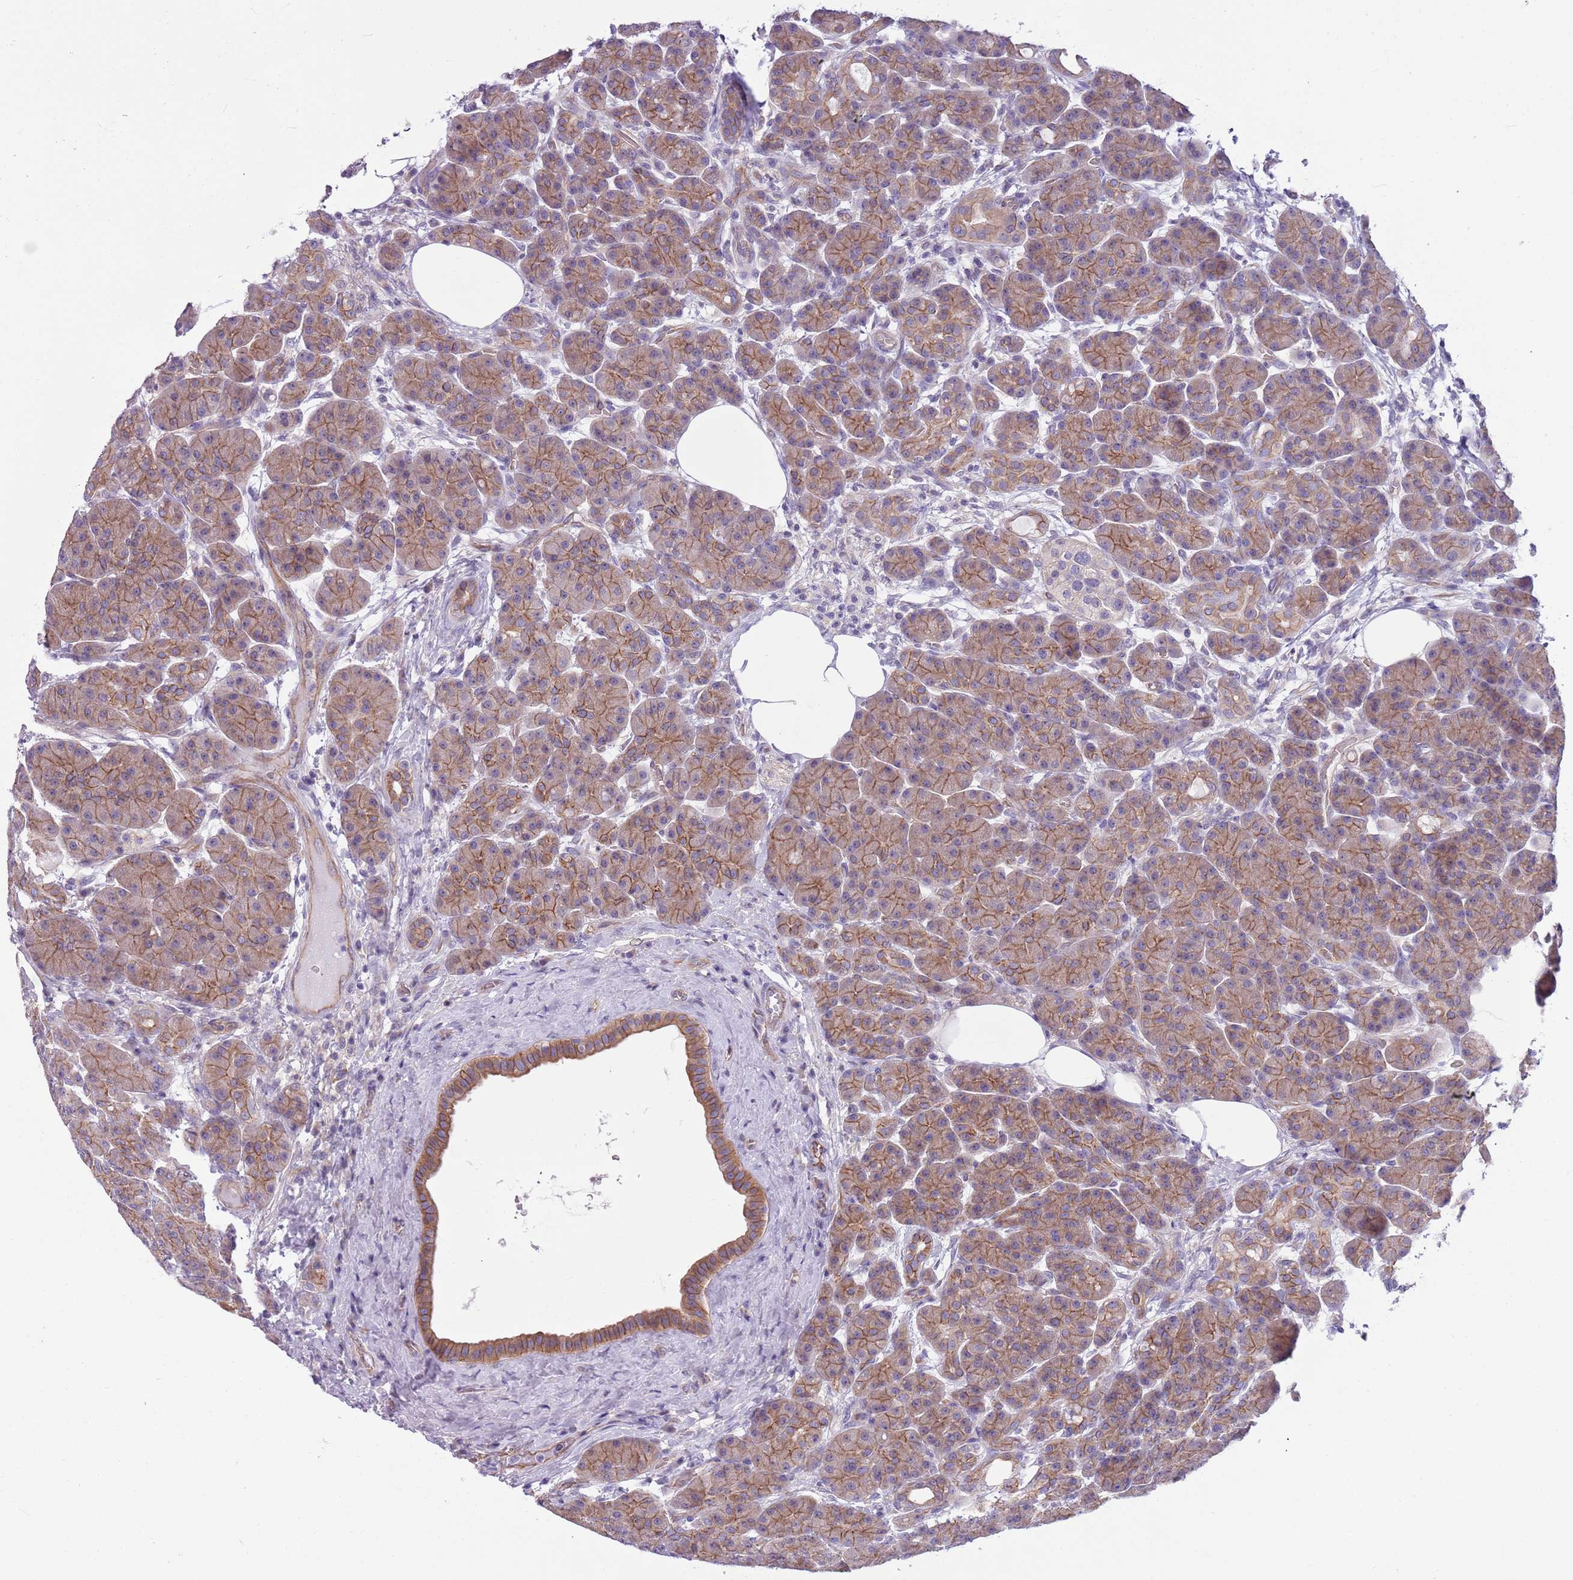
{"staining": {"intensity": "moderate", "quantity": ">75%", "location": "cytoplasmic/membranous"}, "tissue": "pancreas", "cell_type": "Exocrine glandular cells", "image_type": "normal", "snomed": [{"axis": "morphology", "description": "Normal tissue, NOS"}, {"axis": "topography", "description": "Pancreas"}], "caption": "Benign pancreas shows moderate cytoplasmic/membranous staining in about >75% of exocrine glandular cells The staining was performed using DAB (3,3'-diaminobenzidine), with brown indicating positive protein expression. Nuclei are stained blue with hematoxylin..", "gene": "PARP8", "patient": {"sex": "male", "age": 63}}